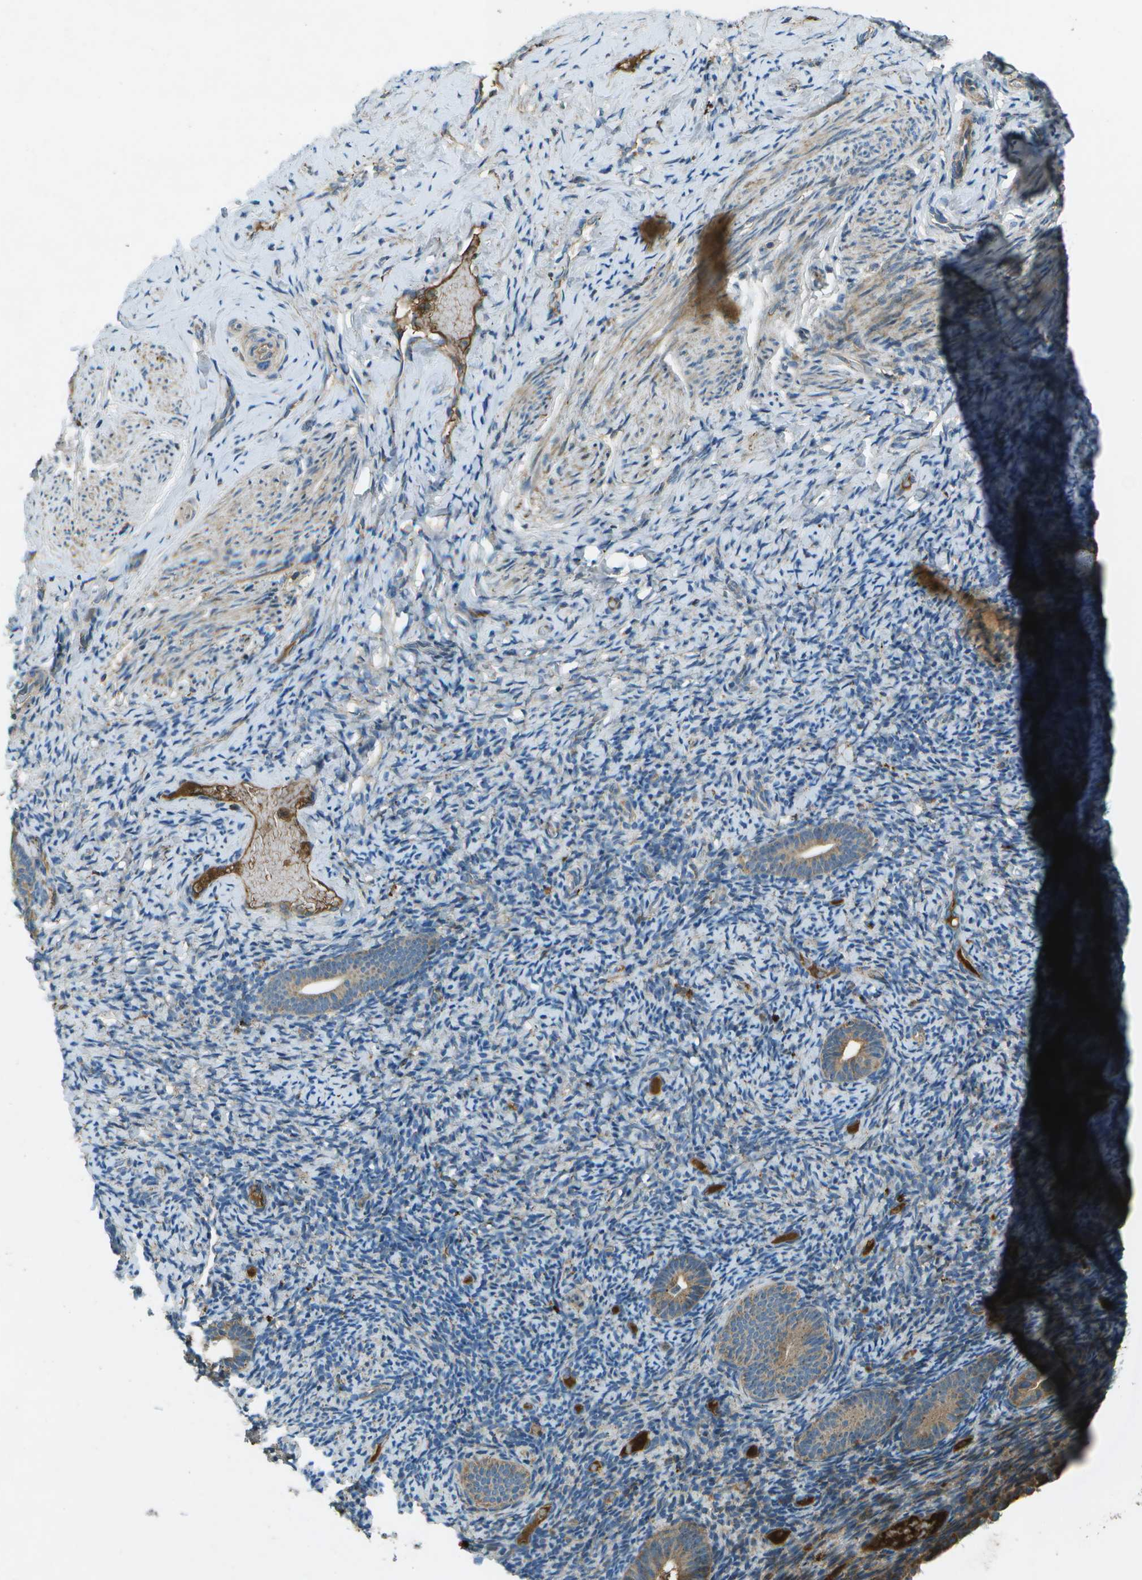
{"staining": {"intensity": "weak", "quantity": "<25%", "location": "cytoplasmic/membranous"}, "tissue": "endometrium", "cell_type": "Cells in endometrial stroma", "image_type": "normal", "snomed": [{"axis": "morphology", "description": "Normal tissue, NOS"}, {"axis": "topography", "description": "Endometrium"}], "caption": "Cells in endometrial stroma show no significant protein staining in normal endometrium. The staining is performed using DAB (3,3'-diaminobenzidine) brown chromogen with nuclei counter-stained in using hematoxylin.", "gene": "PXYLP1", "patient": {"sex": "female", "age": 51}}